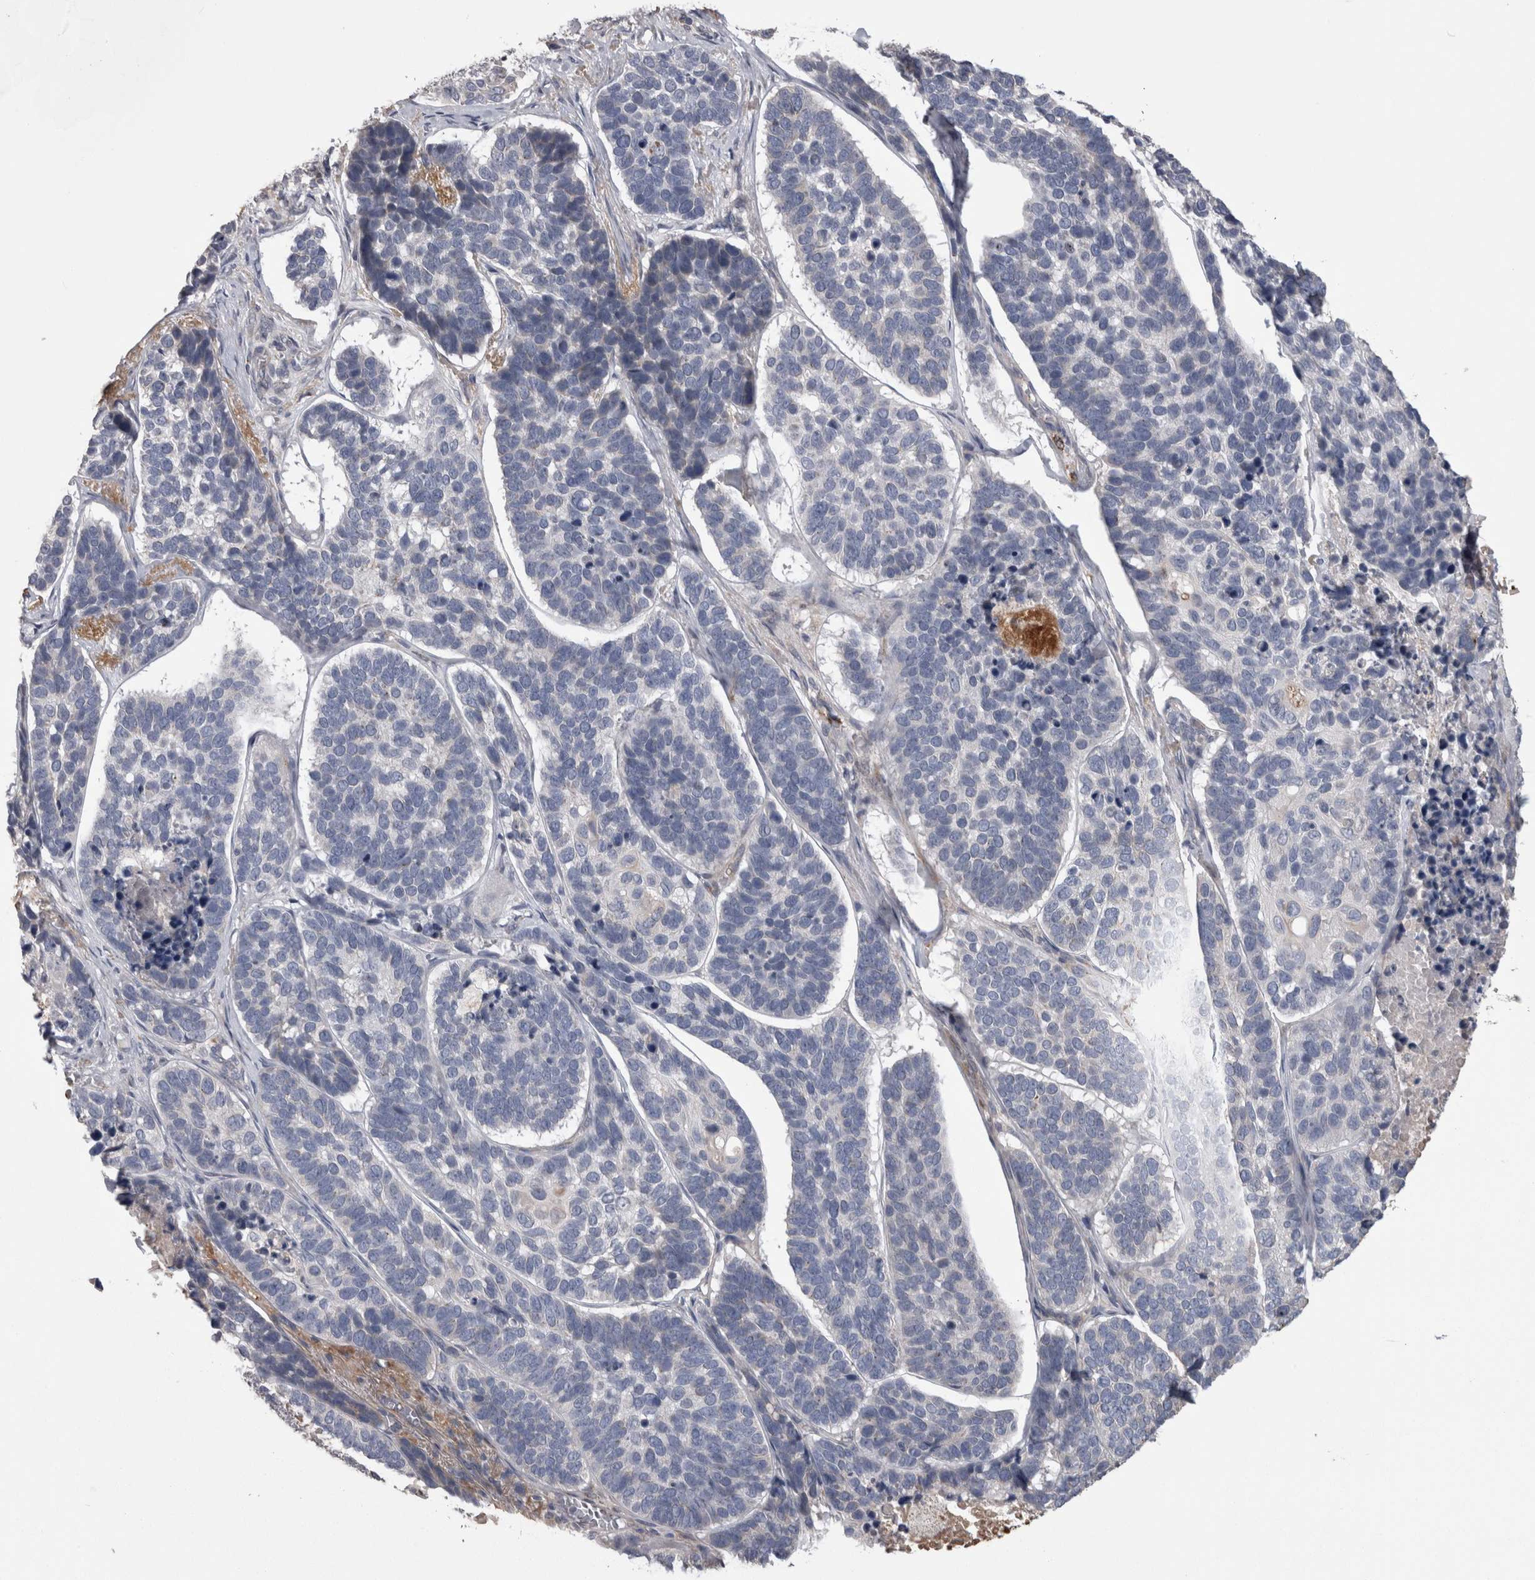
{"staining": {"intensity": "negative", "quantity": "none", "location": "none"}, "tissue": "skin cancer", "cell_type": "Tumor cells", "image_type": "cancer", "snomed": [{"axis": "morphology", "description": "Basal cell carcinoma"}, {"axis": "topography", "description": "Skin"}], "caption": "High power microscopy photomicrograph of an IHC micrograph of basal cell carcinoma (skin), revealing no significant positivity in tumor cells. (DAB (3,3'-diaminobenzidine) immunohistochemistry with hematoxylin counter stain).", "gene": "STC1", "patient": {"sex": "male", "age": 62}}